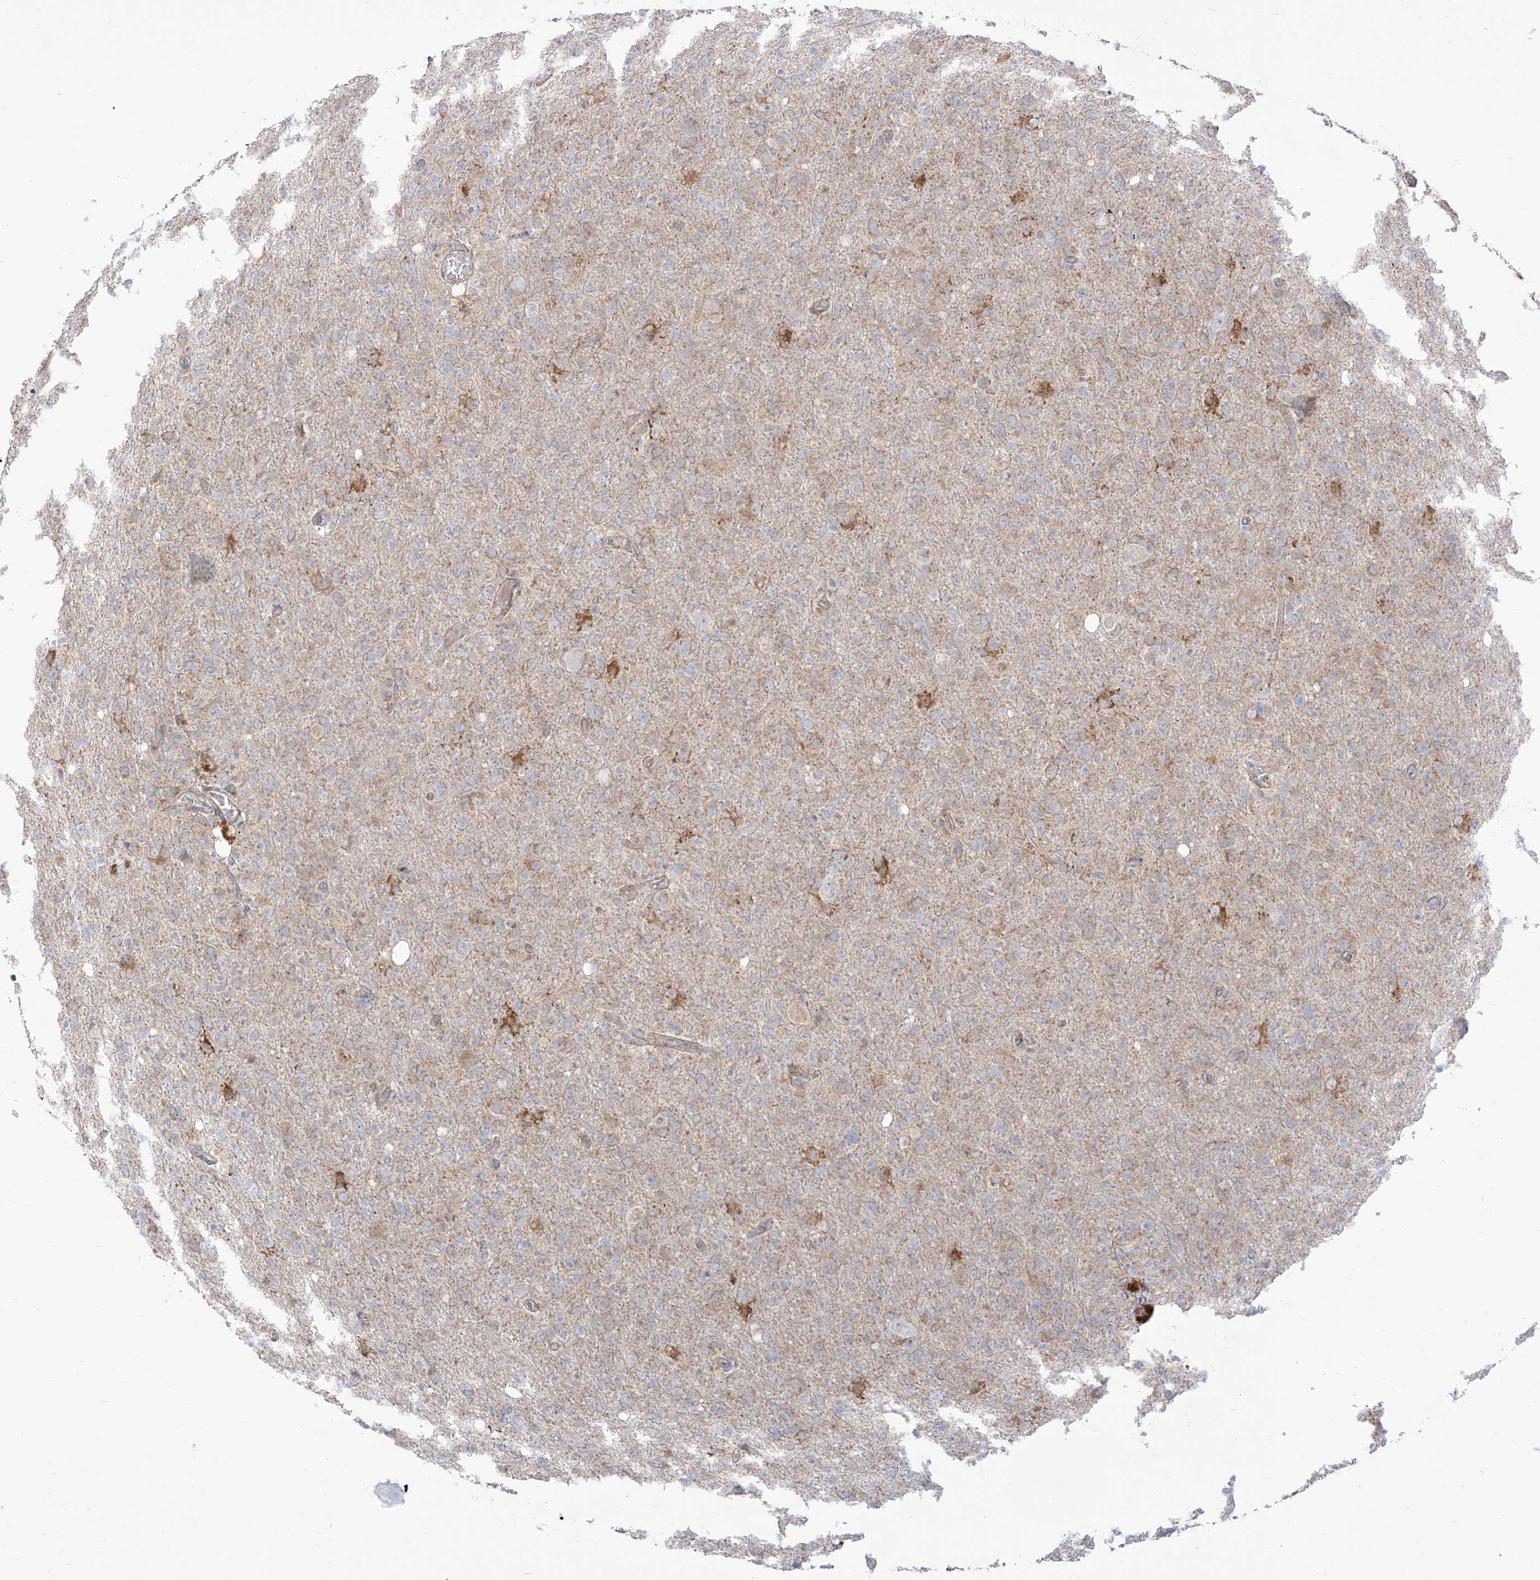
{"staining": {"intensity": "weak", "quantity": "<25%", "location": "cytoplasmic/membranous"}, "tissue": "glioma", "cell_type": "Tumor cells", "image_type": "cancer", "snomed": [{"axis": "morphology", "description": "Glioma, malignant, High grade"}, {"axis": "topography", "description": "Brain"}], "caption": "Human glioma stained for a protein using IHC exhibits no expression in tumor cells.", "gene": "ARHGEF40", "patient": {"sex": "female", "age": 57}}